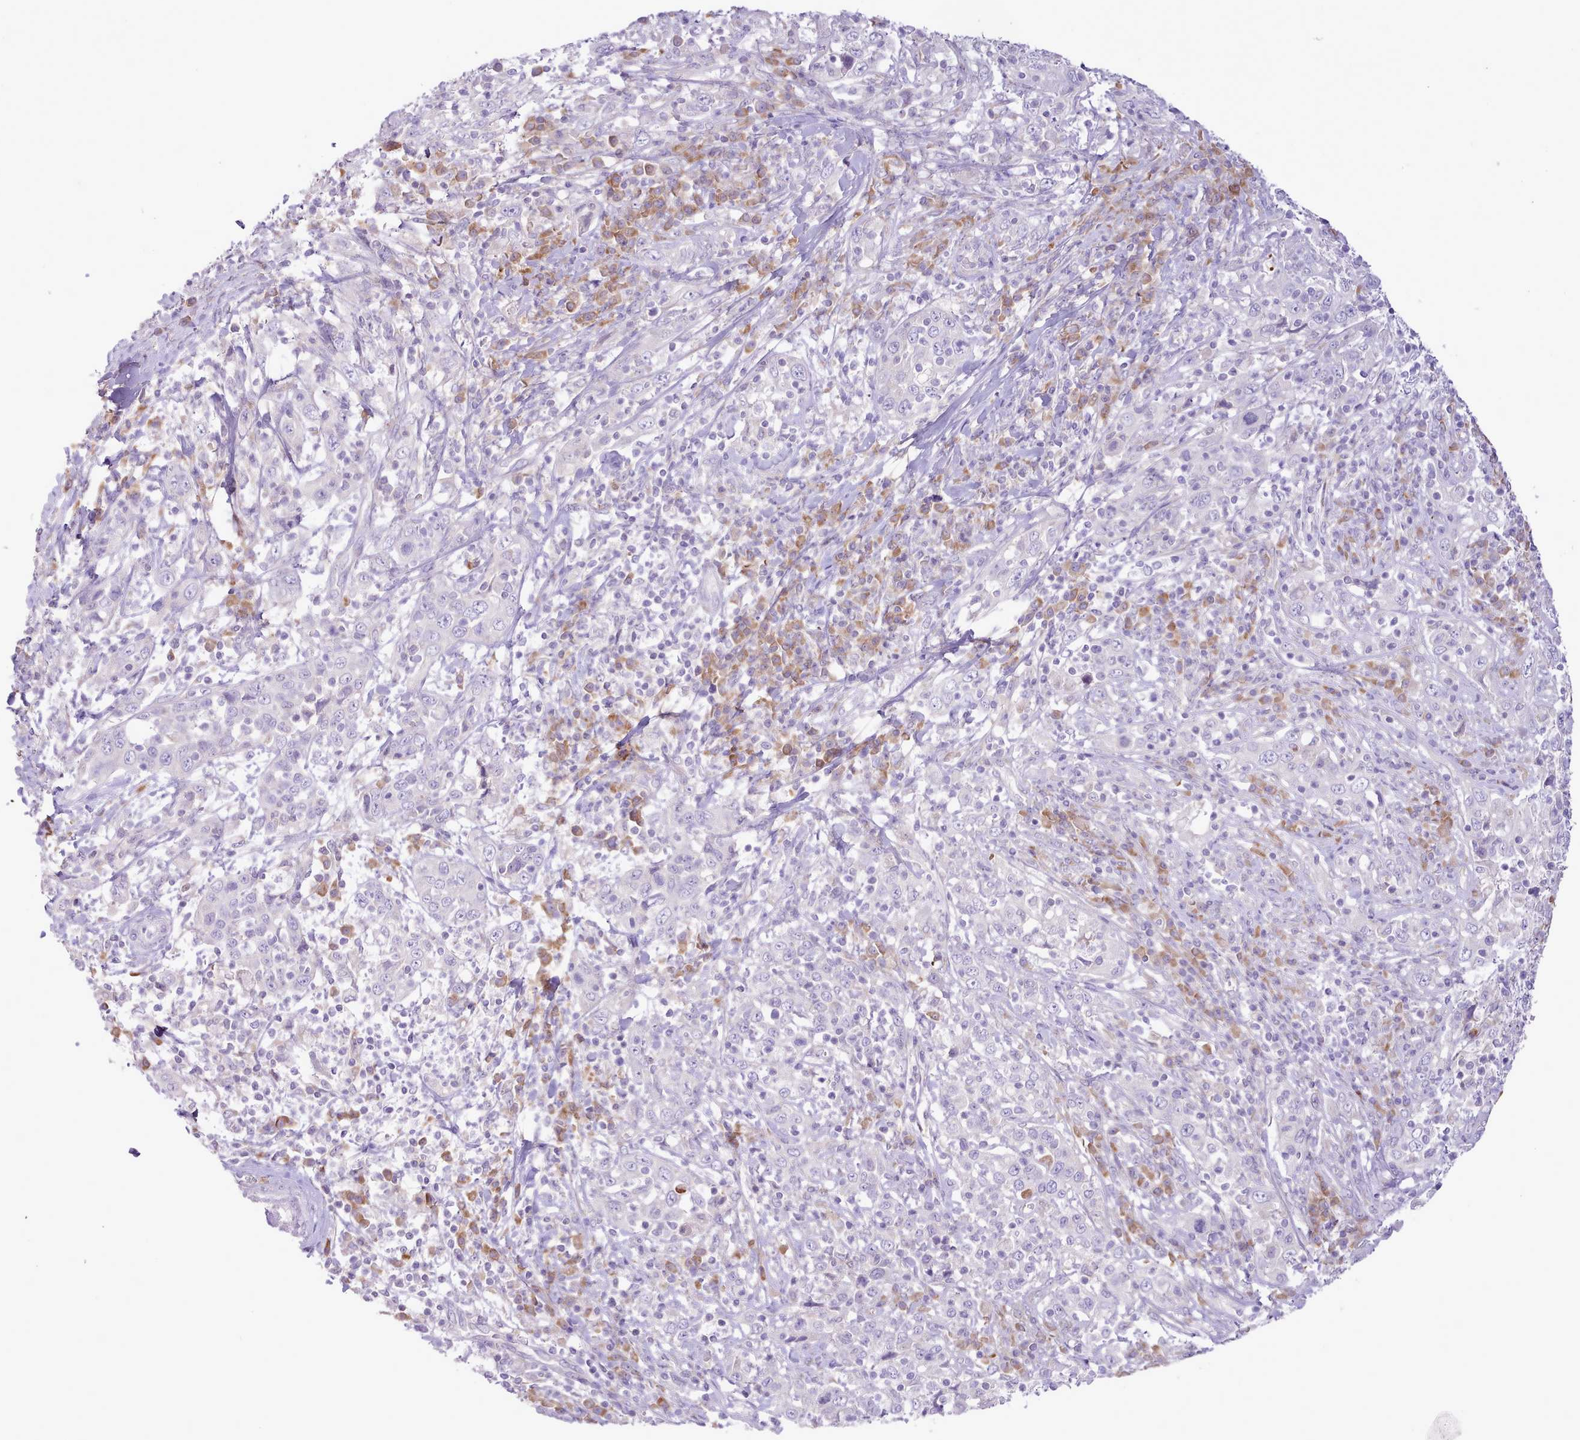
{"staining": {"intensity": "negative", "quantity": "none", "location": "none"}, "tissue": "cervical cancer", "cell_type": "Tumor cells", "image_type": "cancer", "snomed": [{"axis": "morphology", "description": "Squamous cell carcinoma, NOS"}, {"axis": "topography", "description": "Cervix"}], "caption": "High power microscopy photomicrograph of an IHC micrograph of cervical cancer, revealing no significant staining in tumor cells.", "gene": "CCL1", "patient": {"sex": "female", "age": 46}}